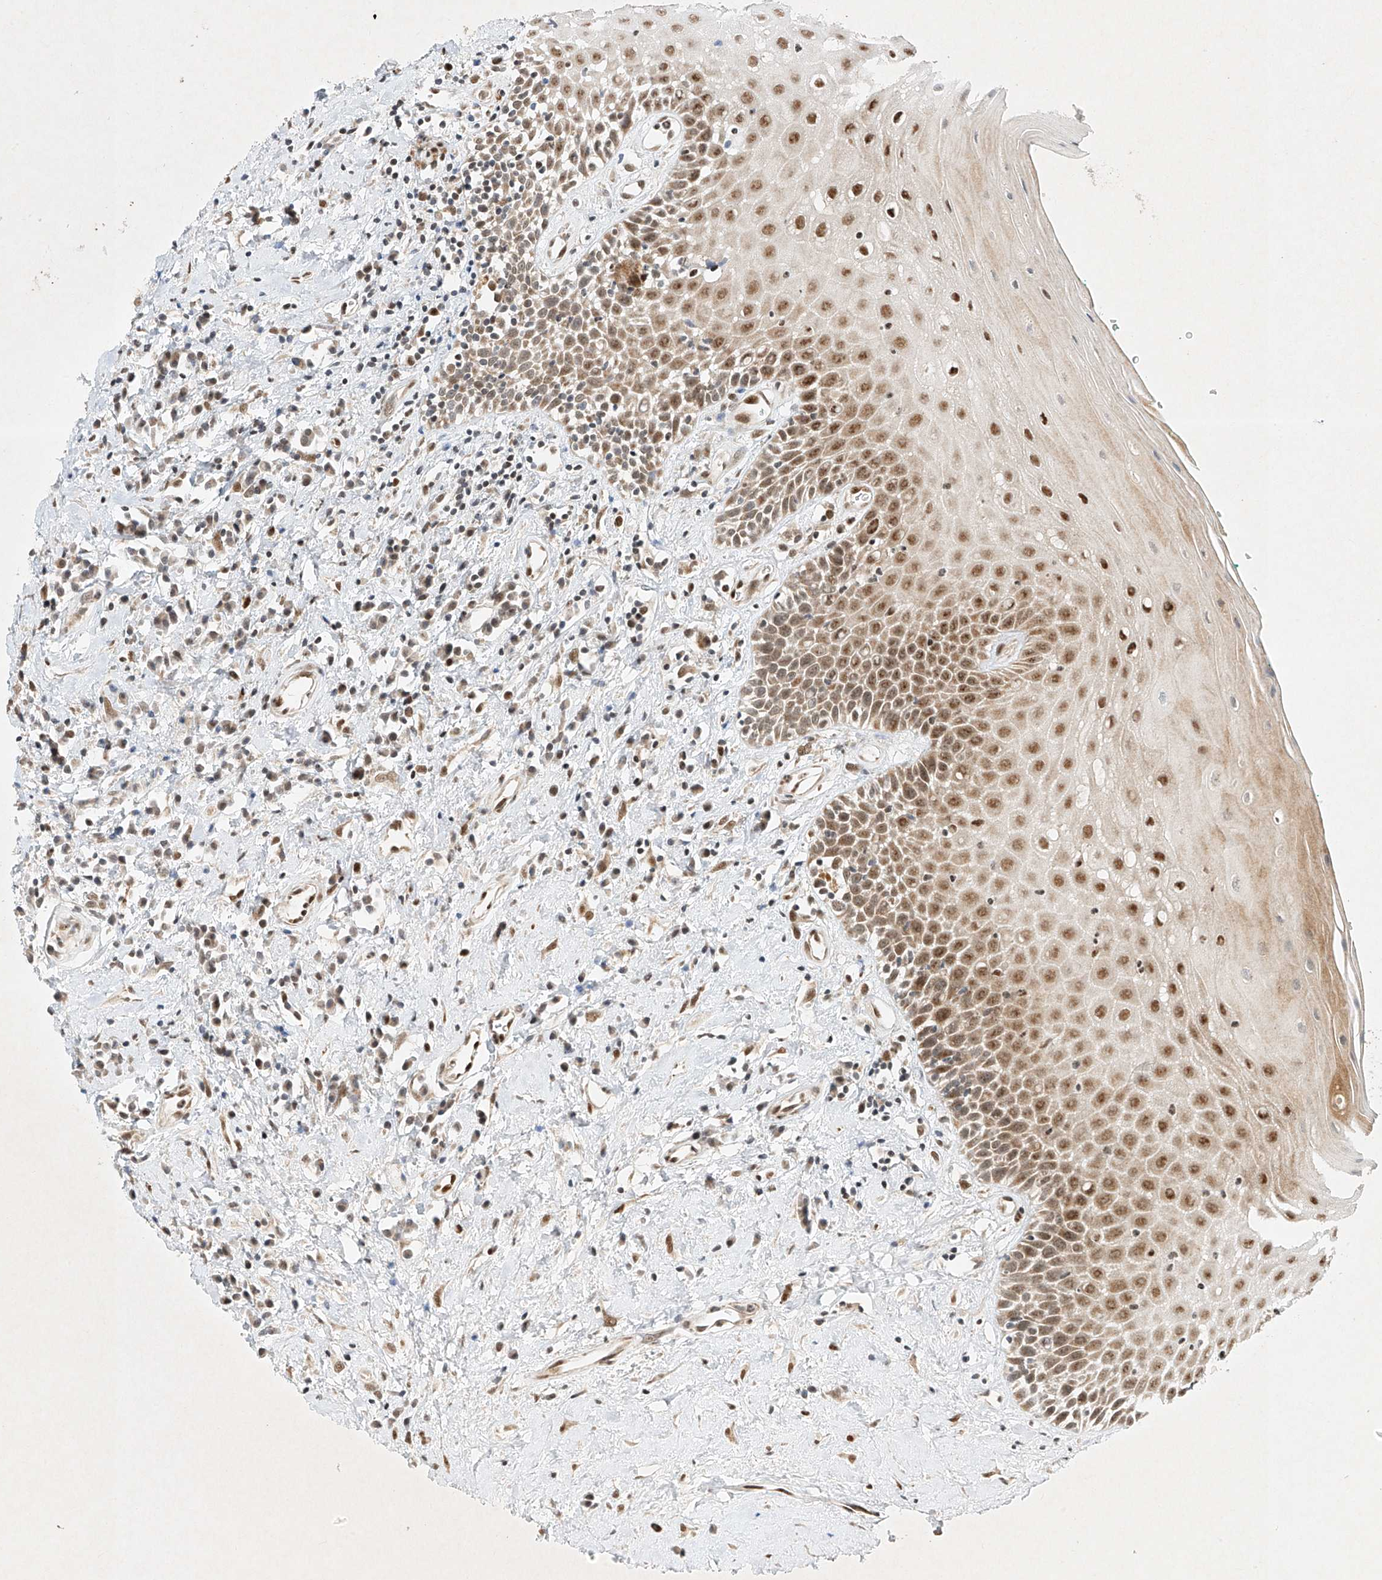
{"staining": {"intensity": "moderate", "quantity": ">75%", "location": "nuclear"}, "tissue": "oral mucosa", "cell_type": "Squamous epithelial cells", "image_type": "normal", "snomed": [{"axis": "morphology", "description": "Normal tissue, NOS"}, {"axis": "morphology", "description": "Squamous cell carcinoma, NOS"}, {"axis": "topography", "description": "Oral tissue"}, {"axis": "topography", "description": "Head-Neck"}], "caption": "Immunohistochemistry staining of unremarkable oral mucosa, which demonstrates medium levels of moderate nuclear positivity in about >75% of squamous epithelial cells indicating moderate nuclear protein staining. The staining was performed using DAB (brown) for protein detection and nuclei were counterstained in hematoxylin (blue).", "gene": "EPG5", "patient": {"sex": "female", "age": 70}}